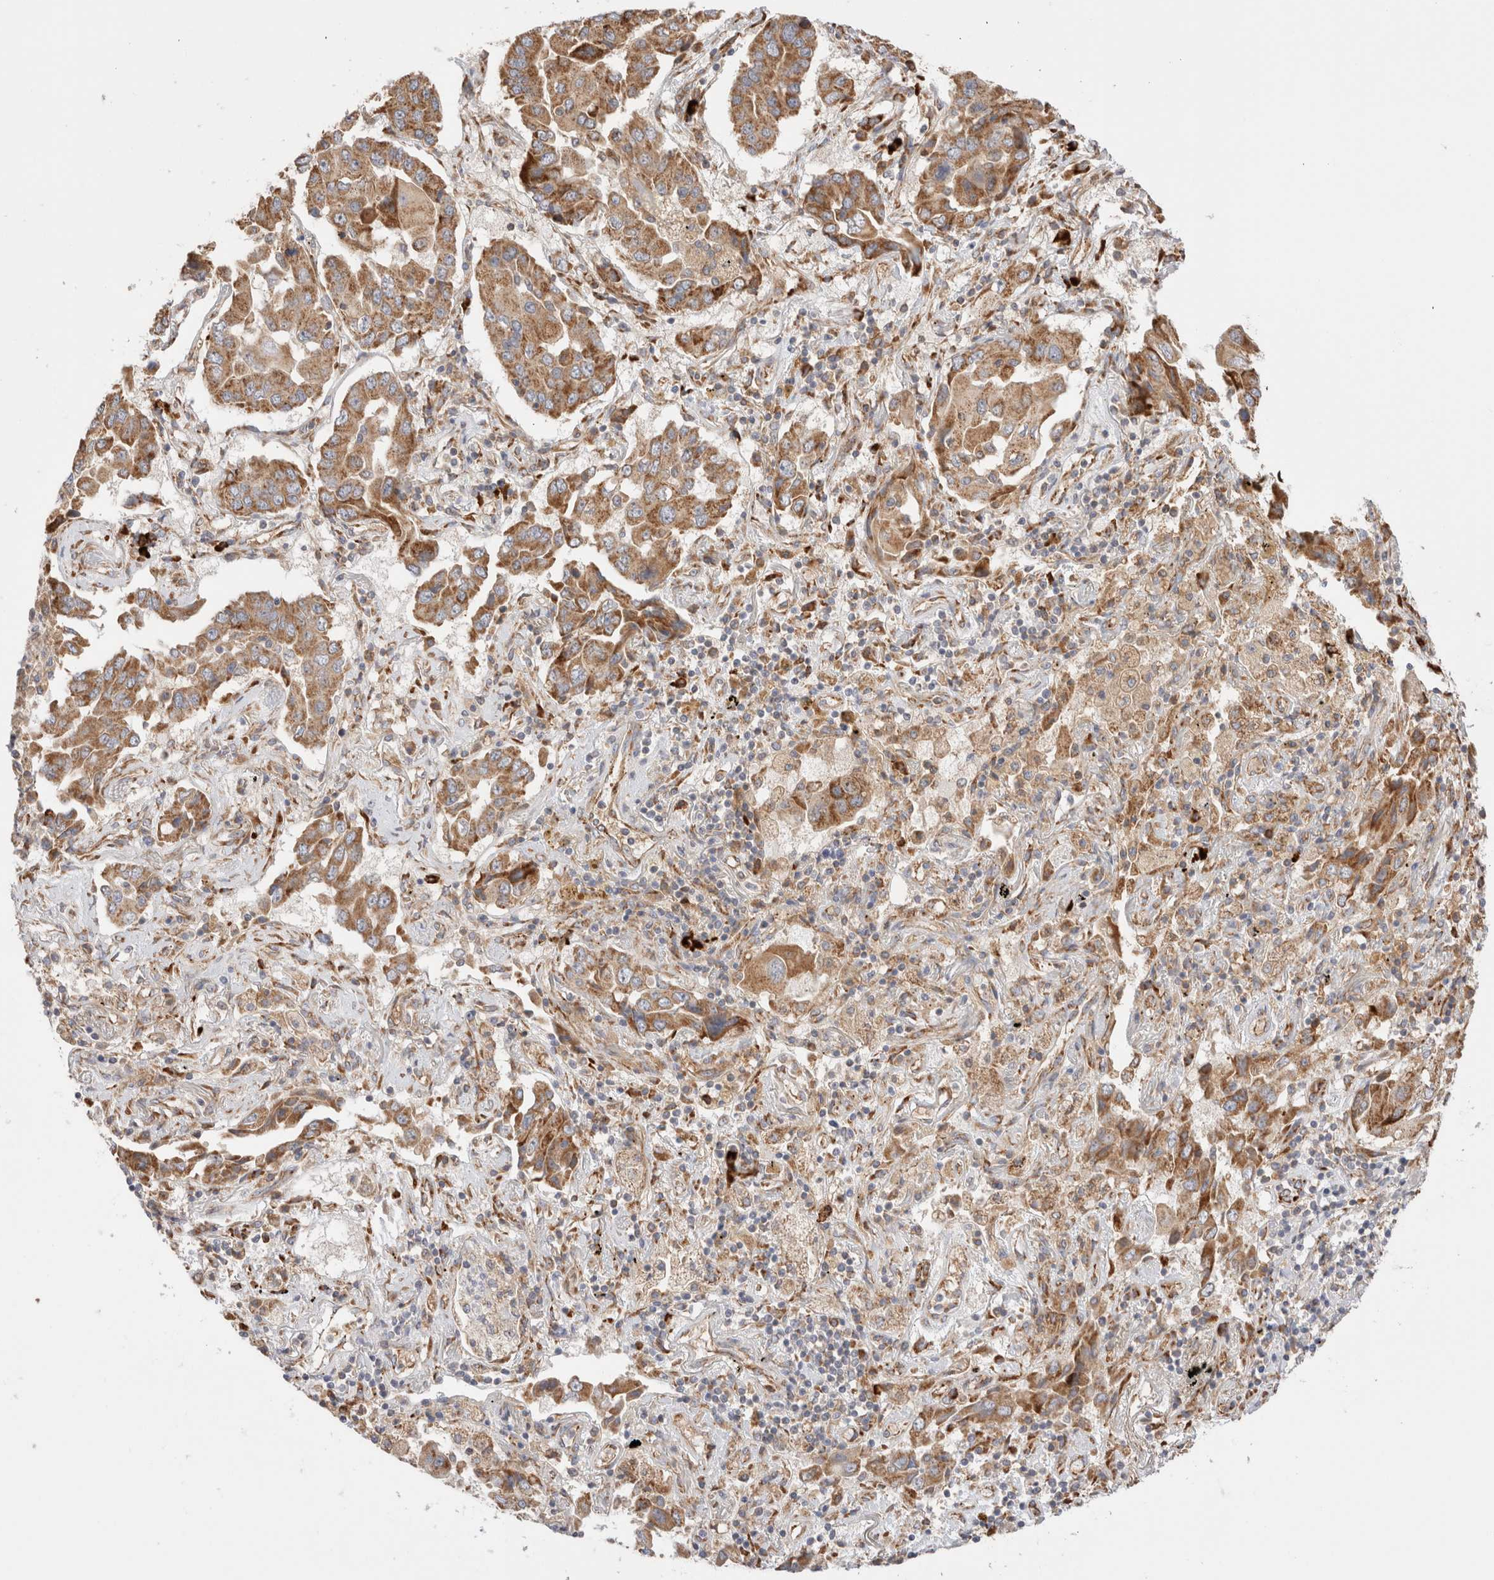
{"staining": {"intensity": "moderate", "quantity": ">75%", "location": "cytoplasmic/membranous"}, "tissue": "lung cancer", "cell_type": "Tumor cells", "image_type": "cancer", "snomed": [{"axis": "morphology", "description": "Adenocarcinoma, NOS"}, {"axis": "topography", "description": "Lung"}], "caption": "Immunohistochemistry staining of lung cancer (adenocarcinoma), which exhibits medium levels of moderate cytoplasmic/membranous positivity in approximately >75% of tumor cells indicating moderate cytoplasmic/membranous protein staining. The staining was performed using DAB (brown) for protein detection and nuclei were counterstained in hematoxylin (blue).", "gene": "UTS2B", "patient": {"sex": "female", "age": 65}}